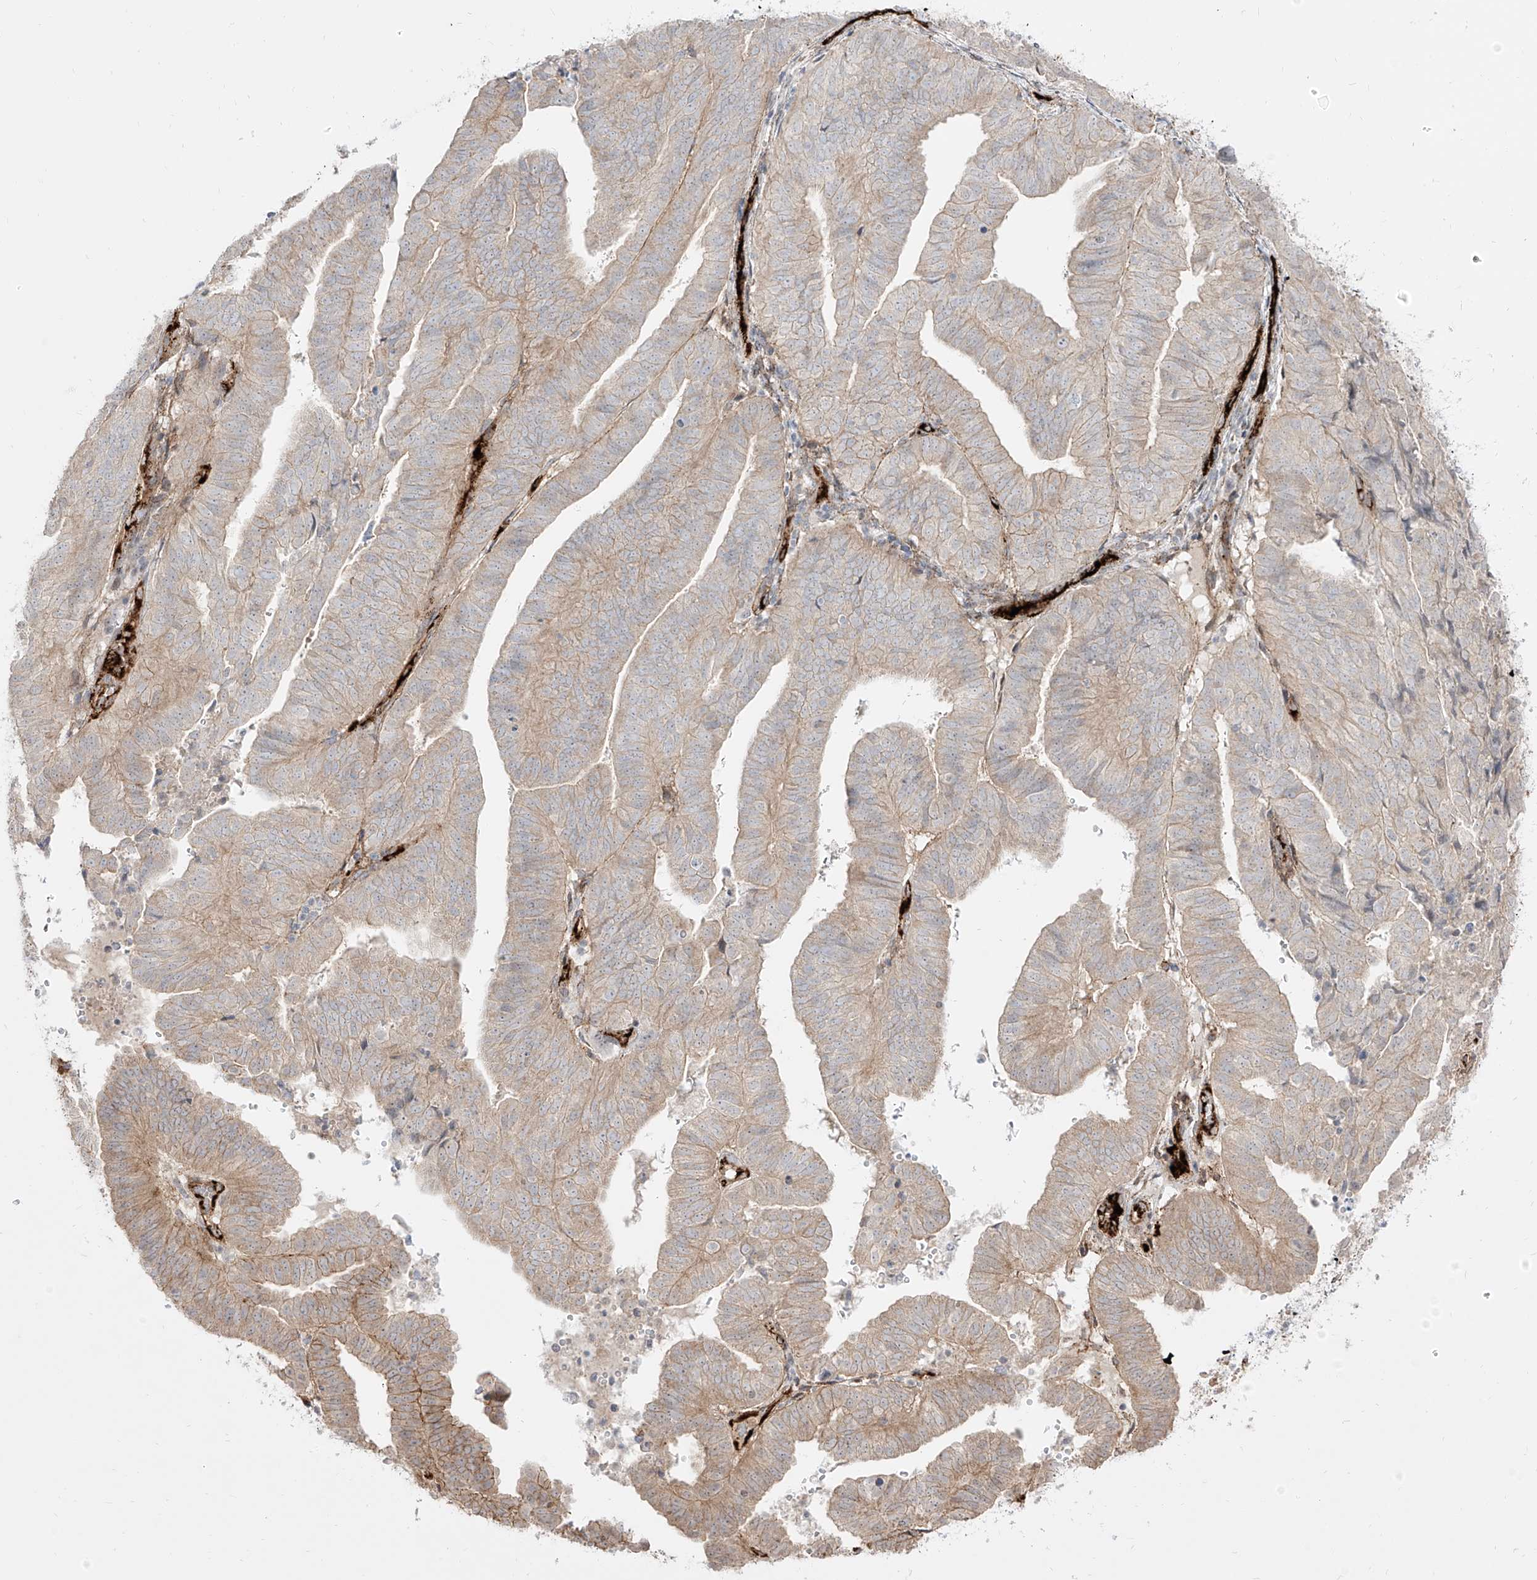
{"staining": {"intensity": "weak", "quantity": ">75%", "location": "cytoplasmic/membranous"}, "tissue": "endometrial cancer", "cell_type": "Tumor cells", "image_type": "cancer", "snomed": [{"axis": "morphology", "description": "Adenocarcinoma, NOS"}, {"axis": "topography", "description": "Uterus"}], "caption": "Immunohistochemical staining of endometrial adenocarcinoma displays low levels of weak cytoplasmic/membranous protein staining in approximately >75% of tumor cells.", "gene": "ZGRF1", "patient": {"sex": "female", "age": 77}}